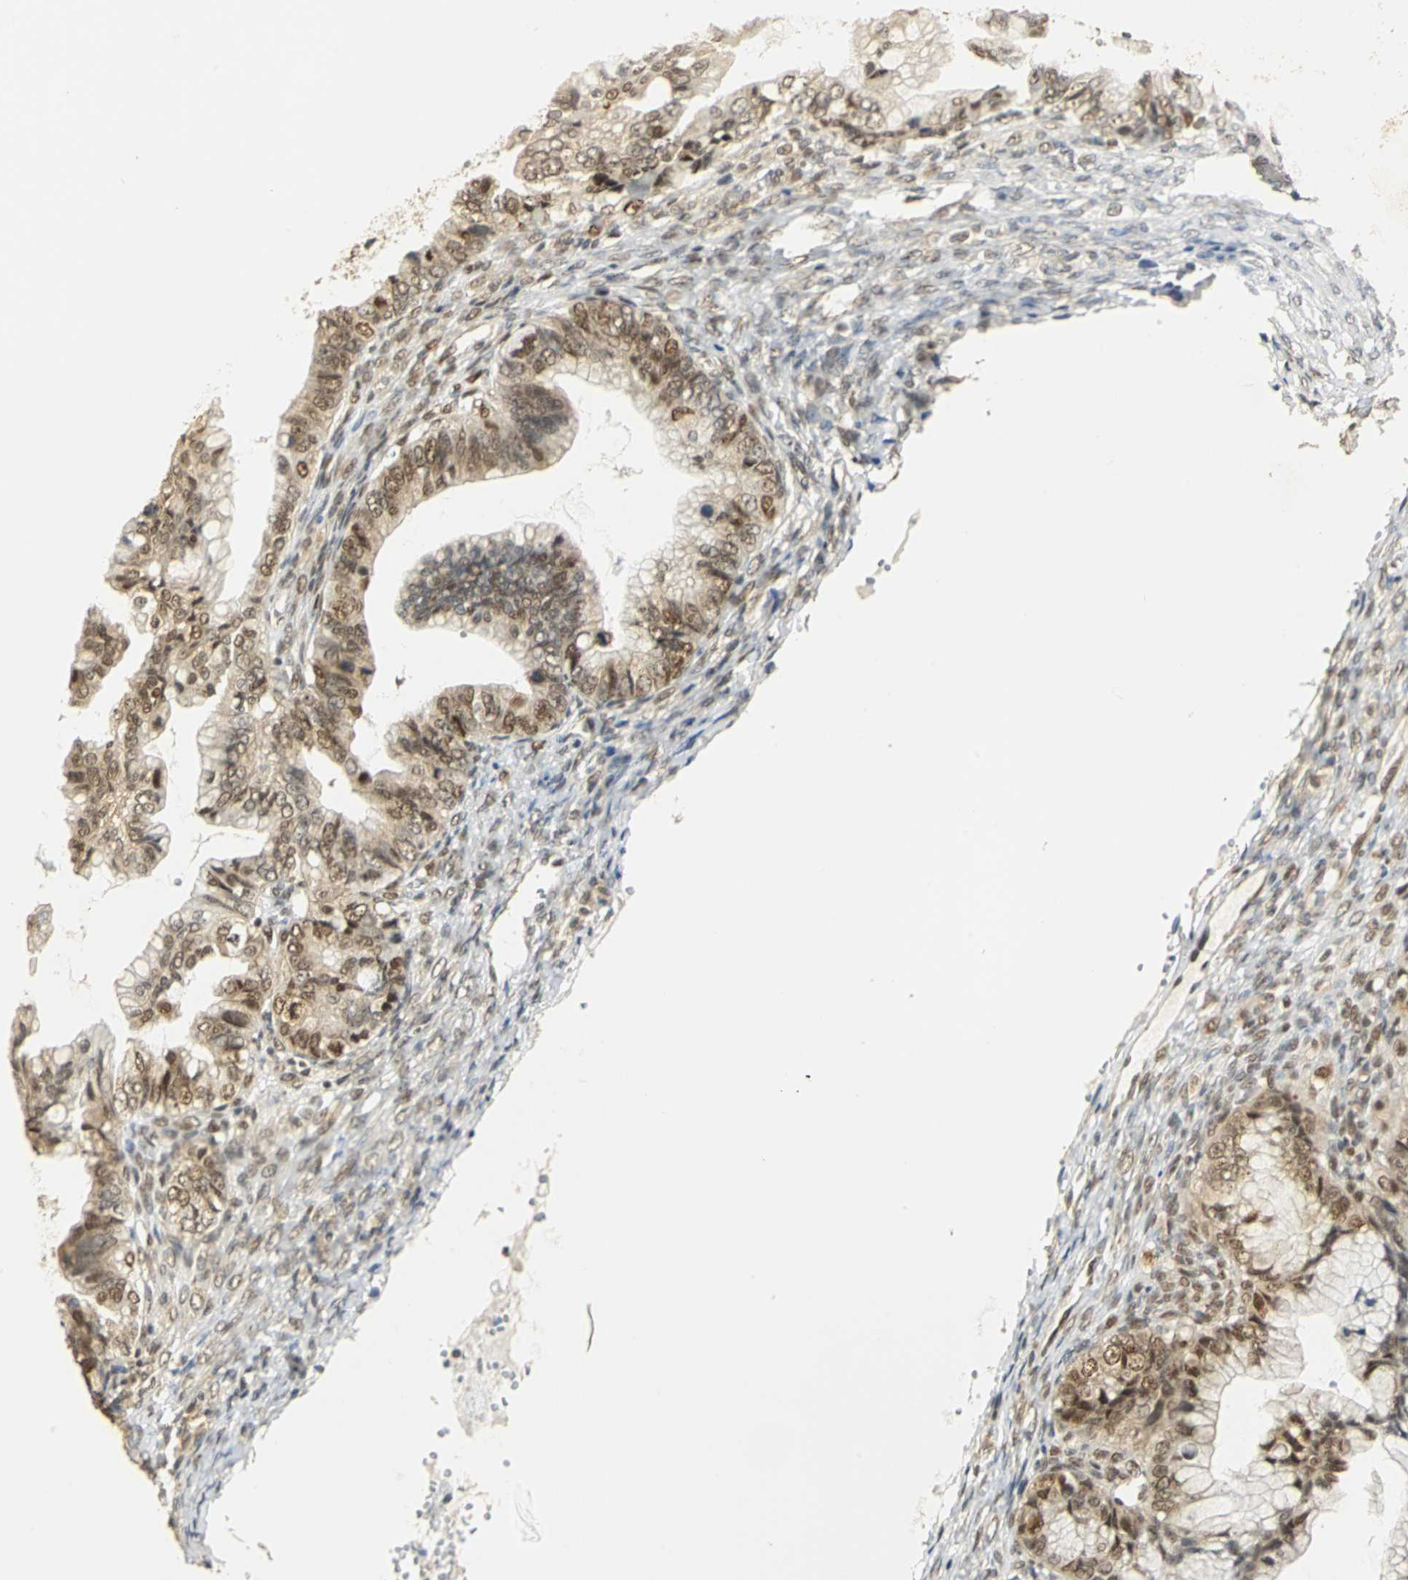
{"staining": {"intensity": "strong", "quantity": ">75%", "location": "cytoplasmic/membranous,nuclear"}, "tissue": "ovarian cancer", "cell_type": "Tumor cells", "image_type": "cancer", "snomed": [{"axis": "morphology", "description": "Cystadenocarcinoma, mucinous, NOS"}, {"axis": "topography", "description": "Ovary"}], "caption": "Protein staining by IHC exhibits strong cytoplasmic/membranous and nuclear positivity in approximately >75% of tumor cells in ovarian mucinous cystadenocarcinoma.", "gene": "DDX5", "patient": {"sex": "female", "age": 36}}